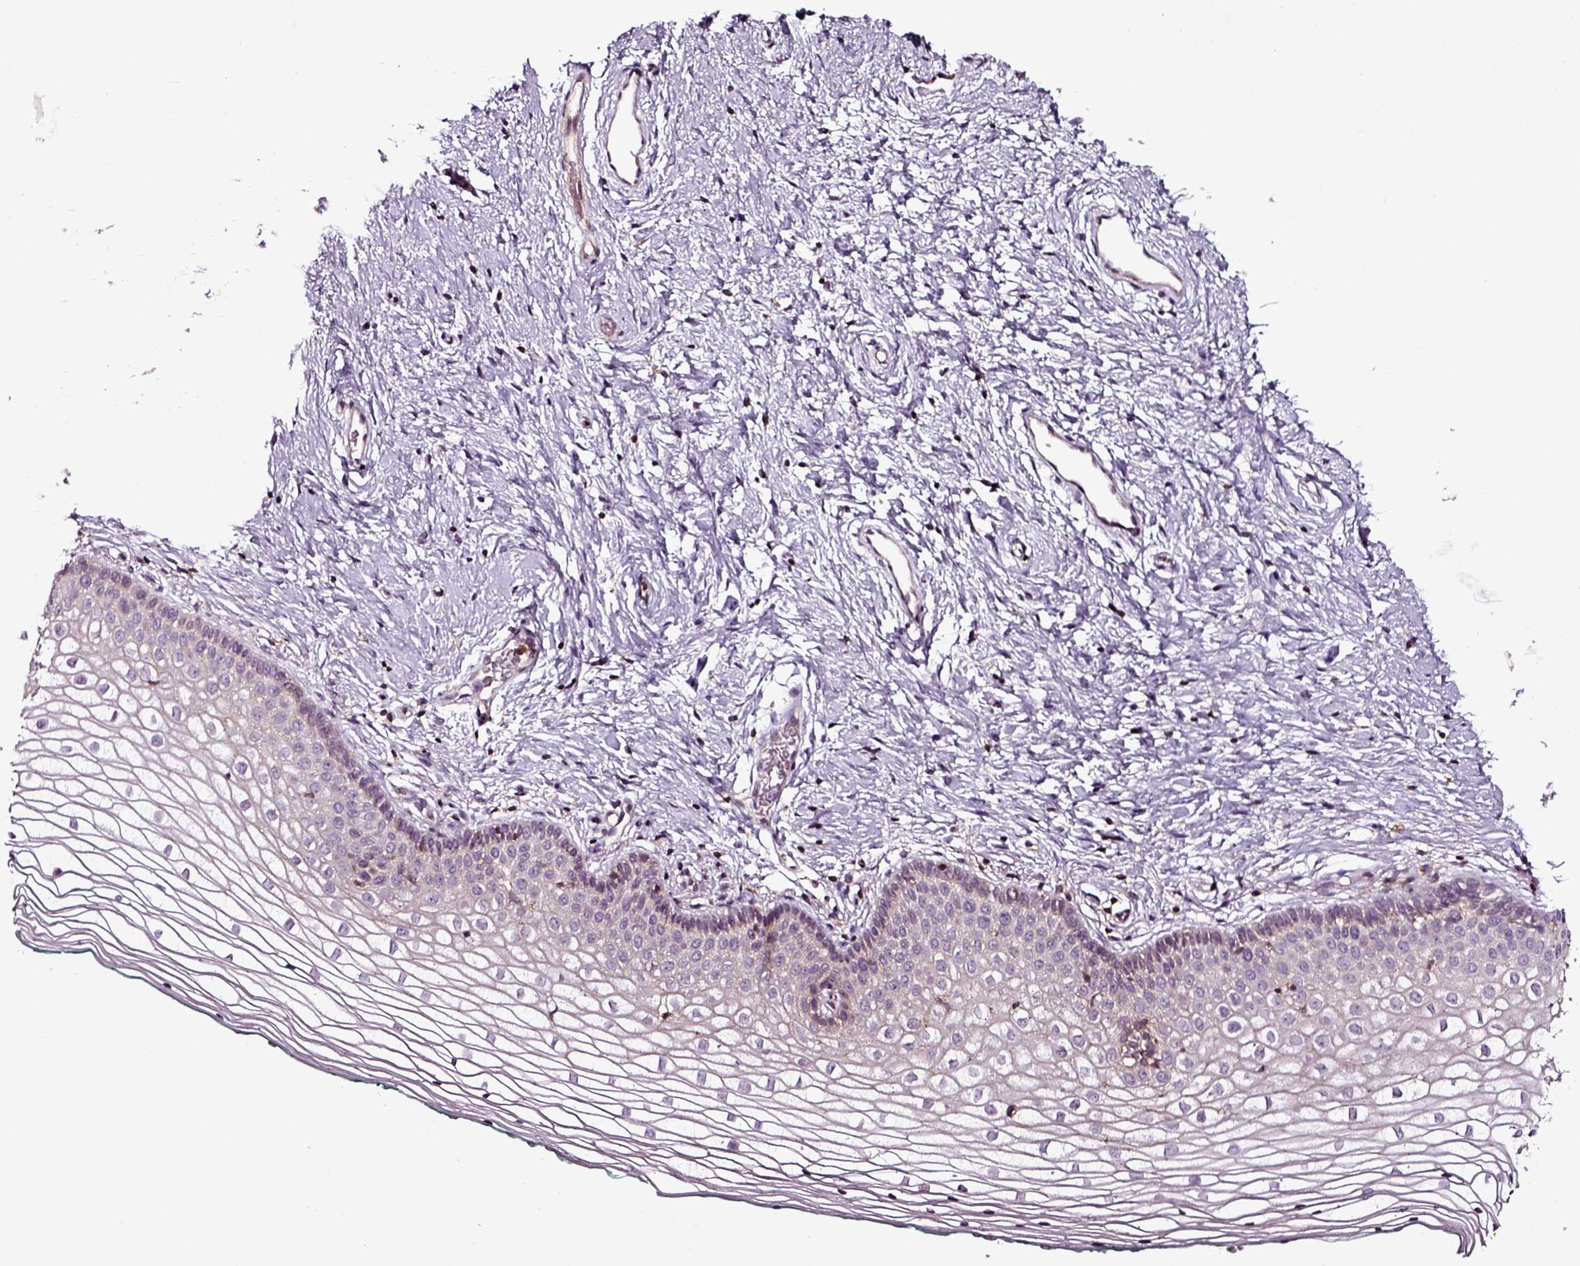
{"staining": {"intensity": "negative", "quantity": "none", "location": "none"}, "tissue": "vagina", "cell_type": "Squamous epithelial cells", "image_type": "normal", "snomed": [{"axis": "morphology", "description": "Normal tissue, NOS"}, {"axis": "topography", "description": "Vagina"}], "caption": "The micrograph reveals no significant expression in squamous epithelial cells of vagina. (DAB IHC with hematoxylin counter stain).", "gene": "RHOF", "patient": {"sex": "female", "age": 36}}